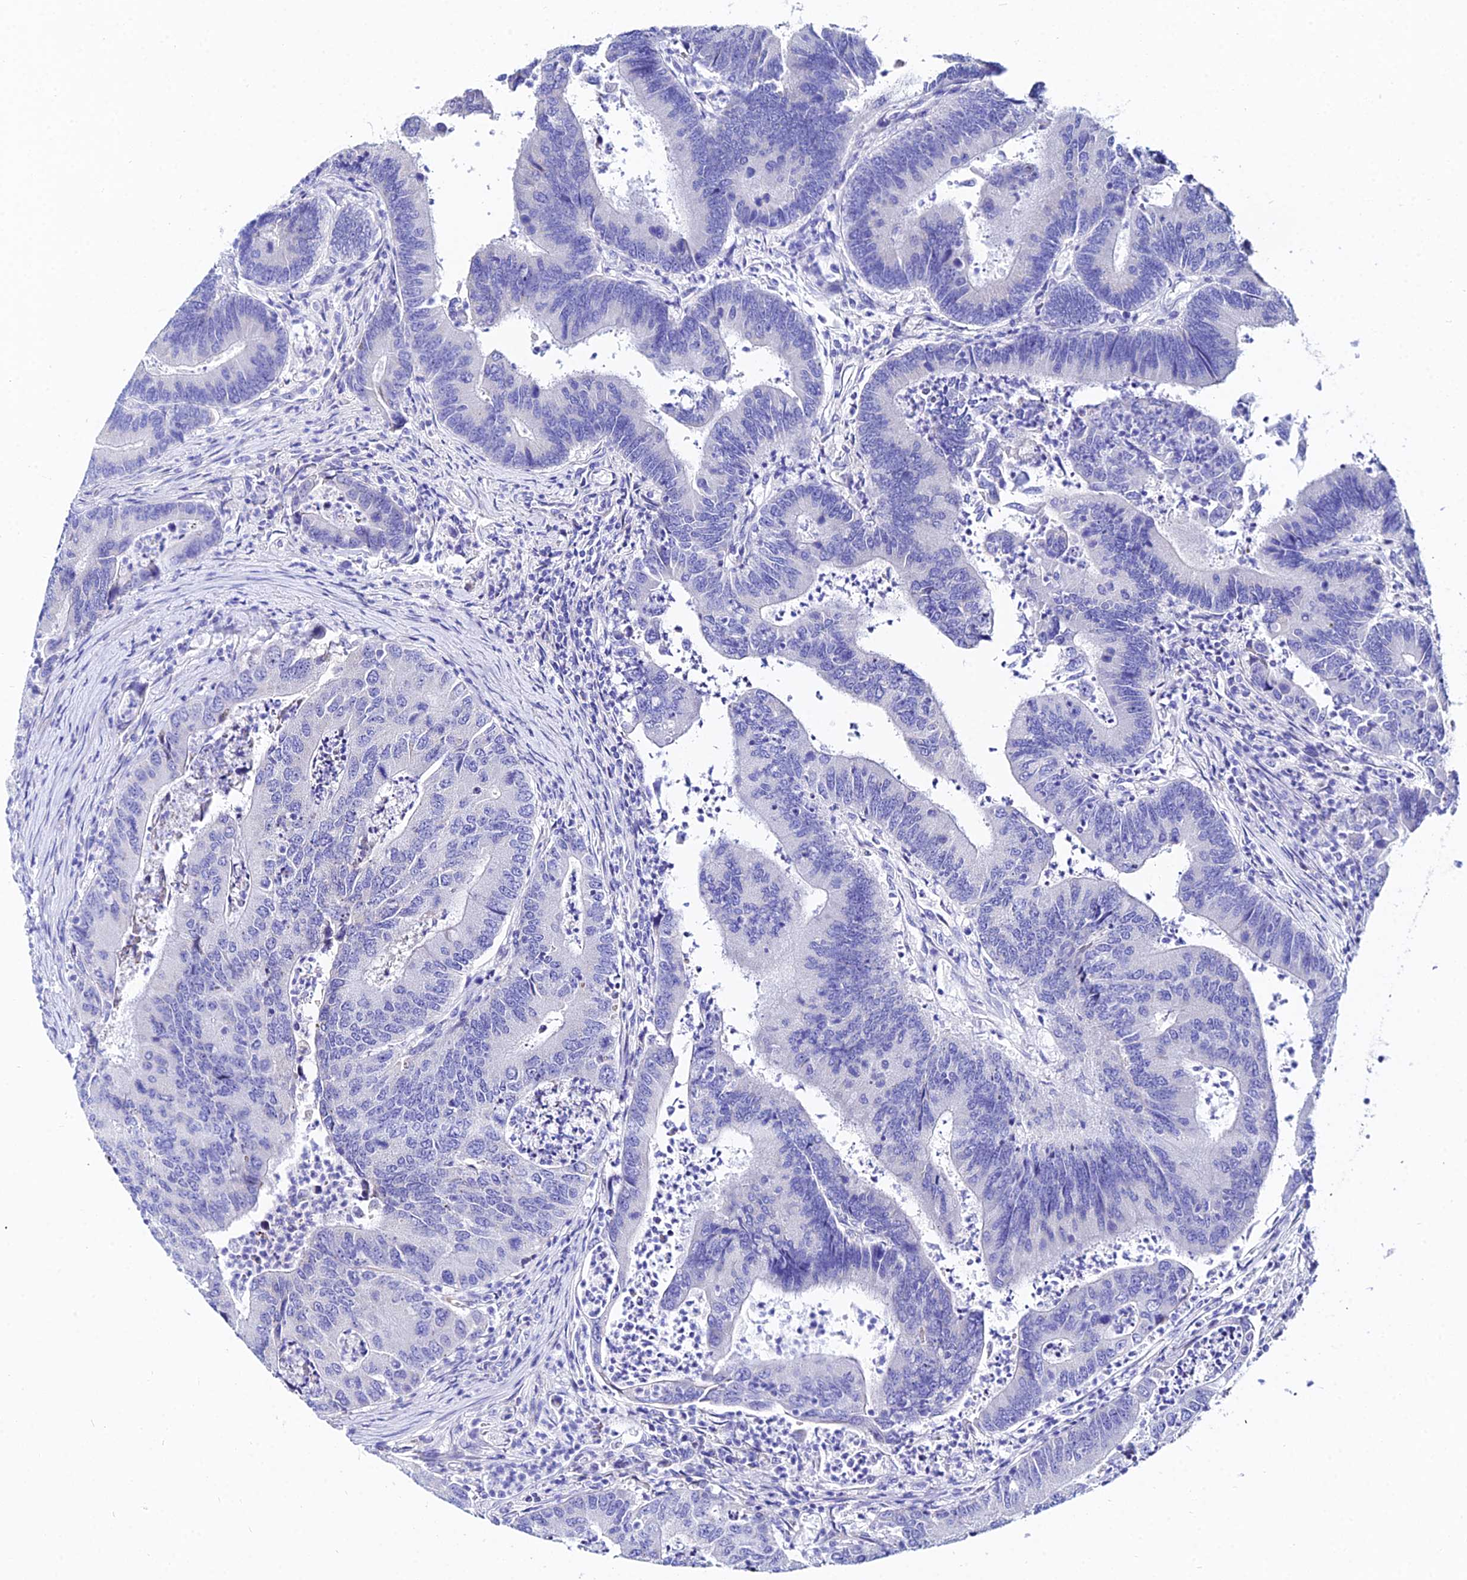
{"staining": {"intensity": "negative", "quantity": "none", "location": "none"}, "tissue": "colorectal cancer", "cell_type": "Tumor cells", "image_type": "cancer", "snomed": [{"axis": "morphology", "description": "Adenocarcinoma, NOS"}, {"axis": "topography", "description": "Colon"}], "caption": "The immunohistochemistry image has no significant expression in tumor cells of adenocarcinoma (colorectal) tissue.", "gene": "CEP41", "patient": {"sex": "female", "age": 67}}